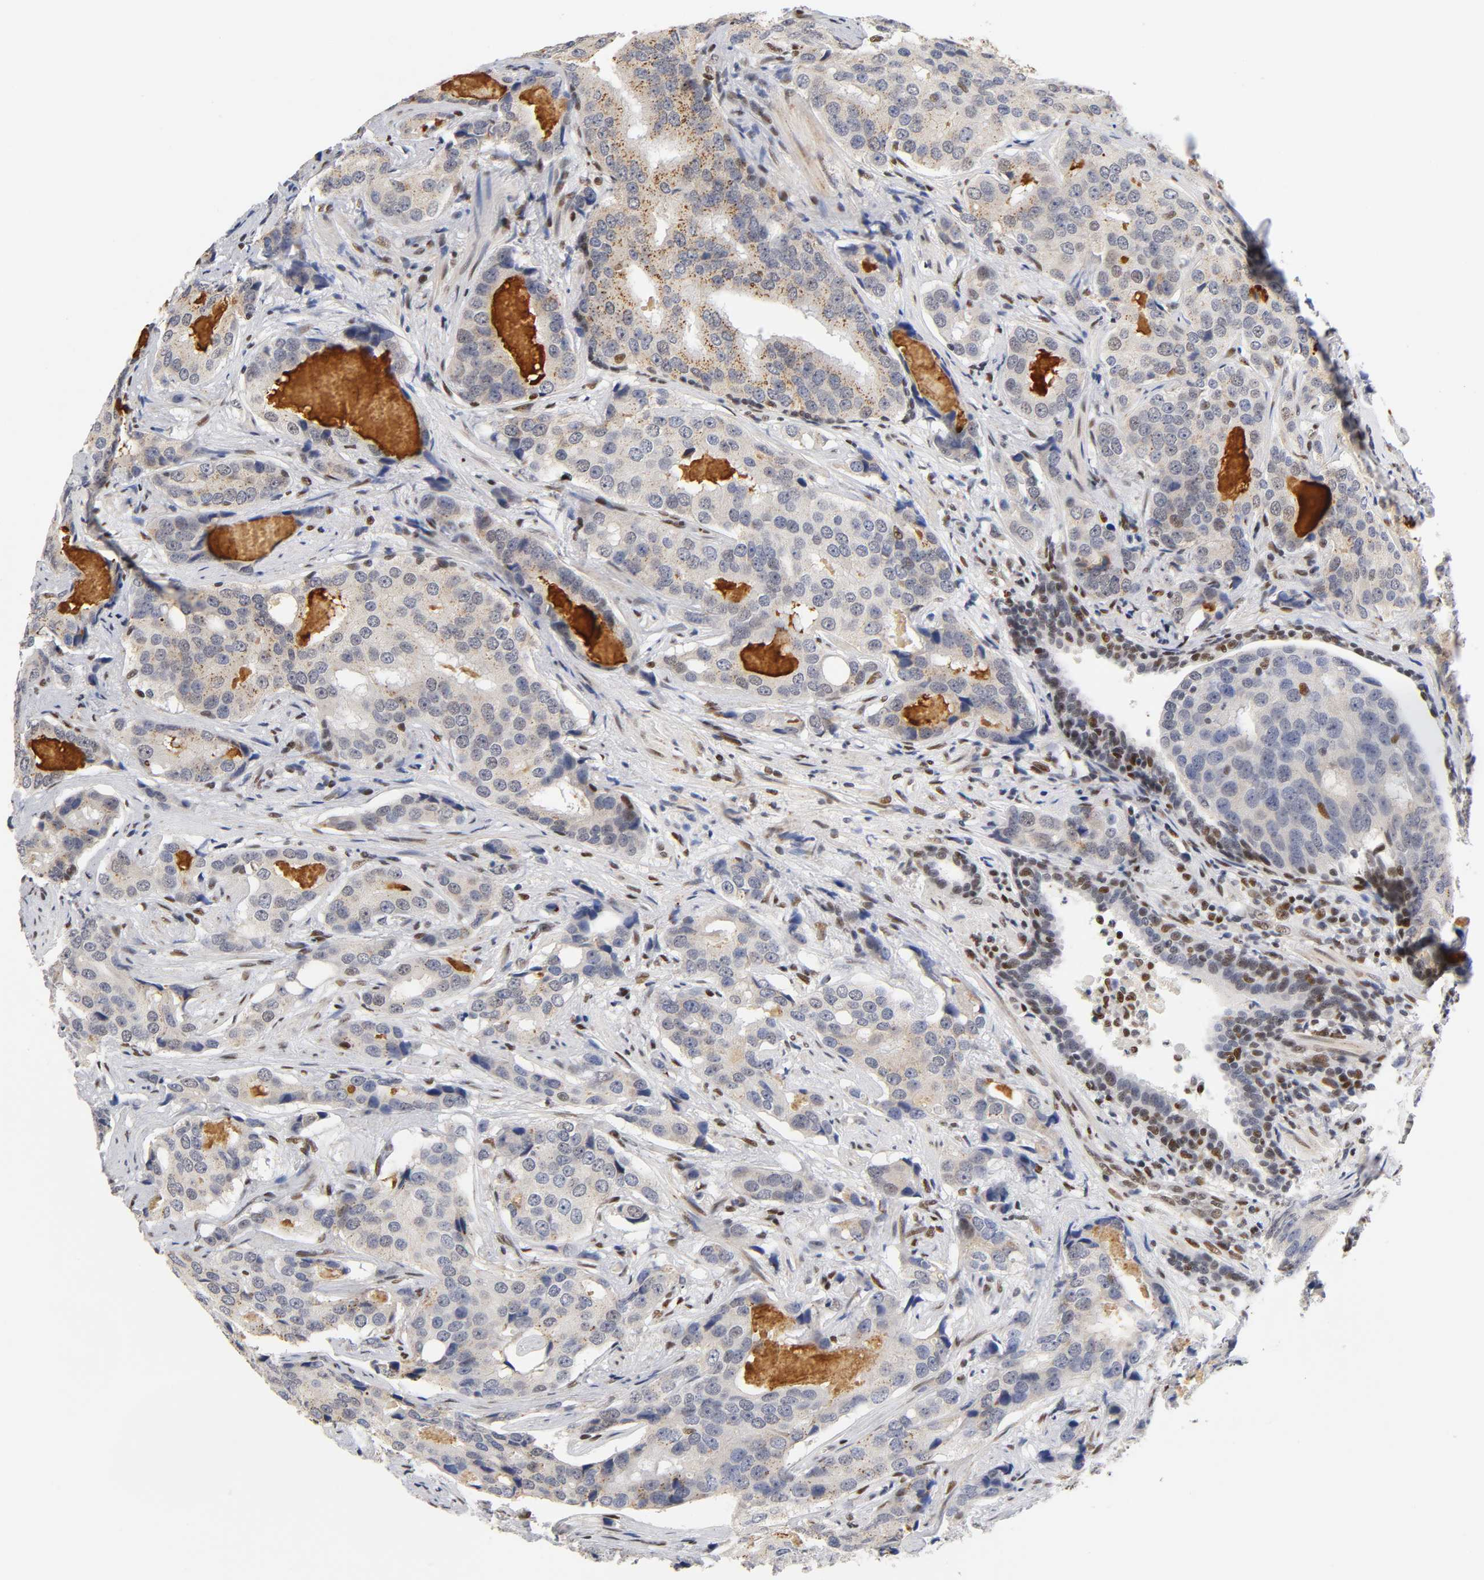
{"staining": {"intensity": "moderate", "quantity": "25%-75%", "location": "cytoplasmic/membranous"}, "tissue": "prostate cancer", "cell_type": "Tumor cells", "image_type": "cancer", "snomed": [{"axis": "morphology", "description": "Adenocarcinoma, High grade"}, {"axis": "topography", "description": "Prostate"}], "caption": "Immunohistochemistry (IHC) of prostate high-grade adenocarcinoma demonstrates medium levels of moderate cytoplasmic/membranous positivity in approximately 25%-75% of tumor cells. The protein of interest is shown in brown color, while the nuclei are stained blue.", "gene": "NR3C1", "patient": {"sex": "male", "age": 58}}